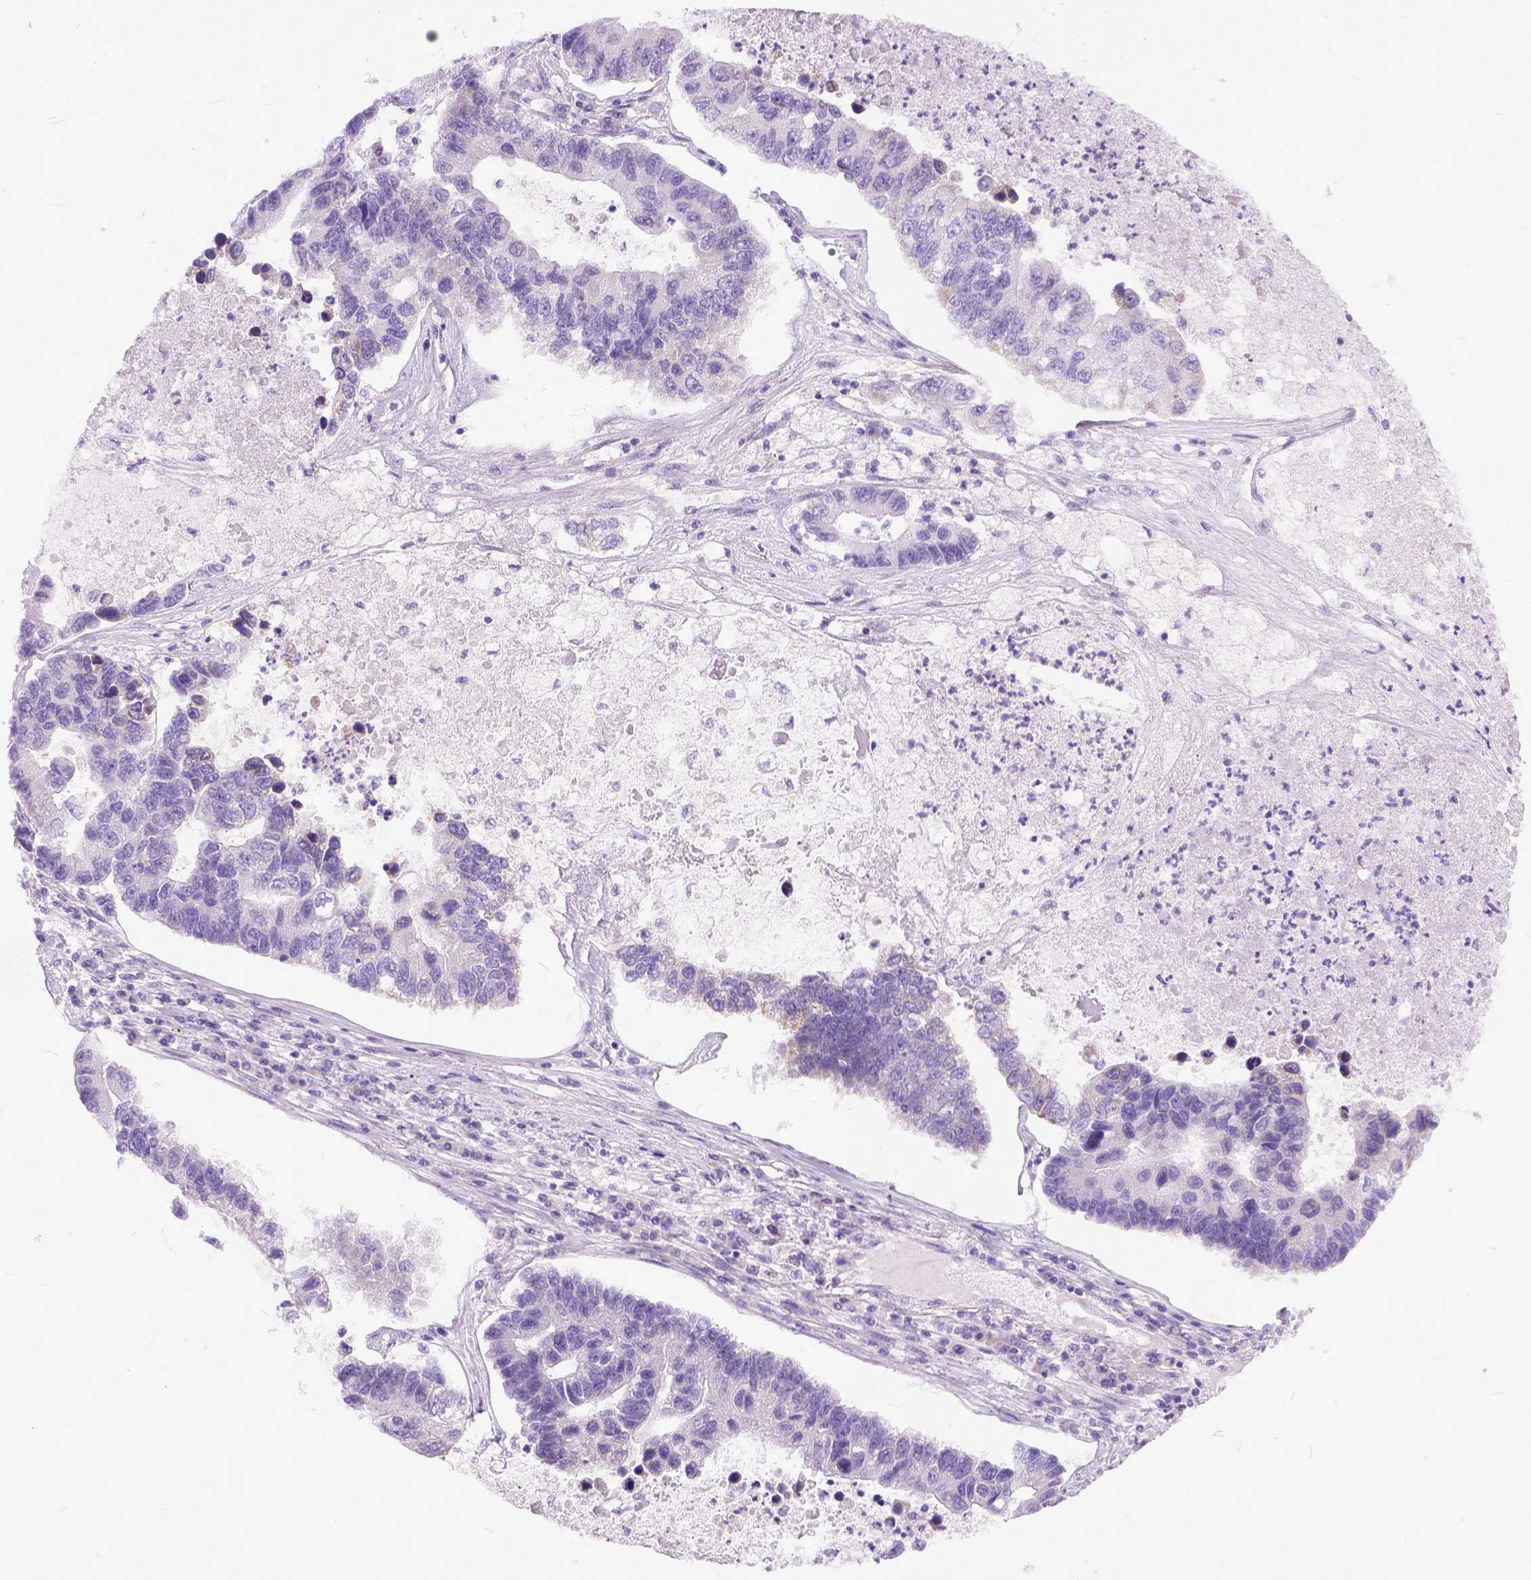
{"staining": {"intensity": "negative", "quantity": "none", "location": "none"}, "tissue": "lung cancer", "cell_type": "Tumor cells", "image_type": "cancer", "snomed": [{"axis": "morphology", "description": "Adenocarcinoma, NOS"}, {"axis": "topography", "description": "Bronchus"}, {"axis": "topography", "description": "Lung"}], "caption": "Tumor cells are negative for brown protein staining in lung cancer (adenocarcinoma). (Stains: DAB IHC with hematoxylin counter stain, Microscopy: brightfield microscopy at high magnification).", "gene": "PLK5", "patient": {"sex": "female", "age": 51}}